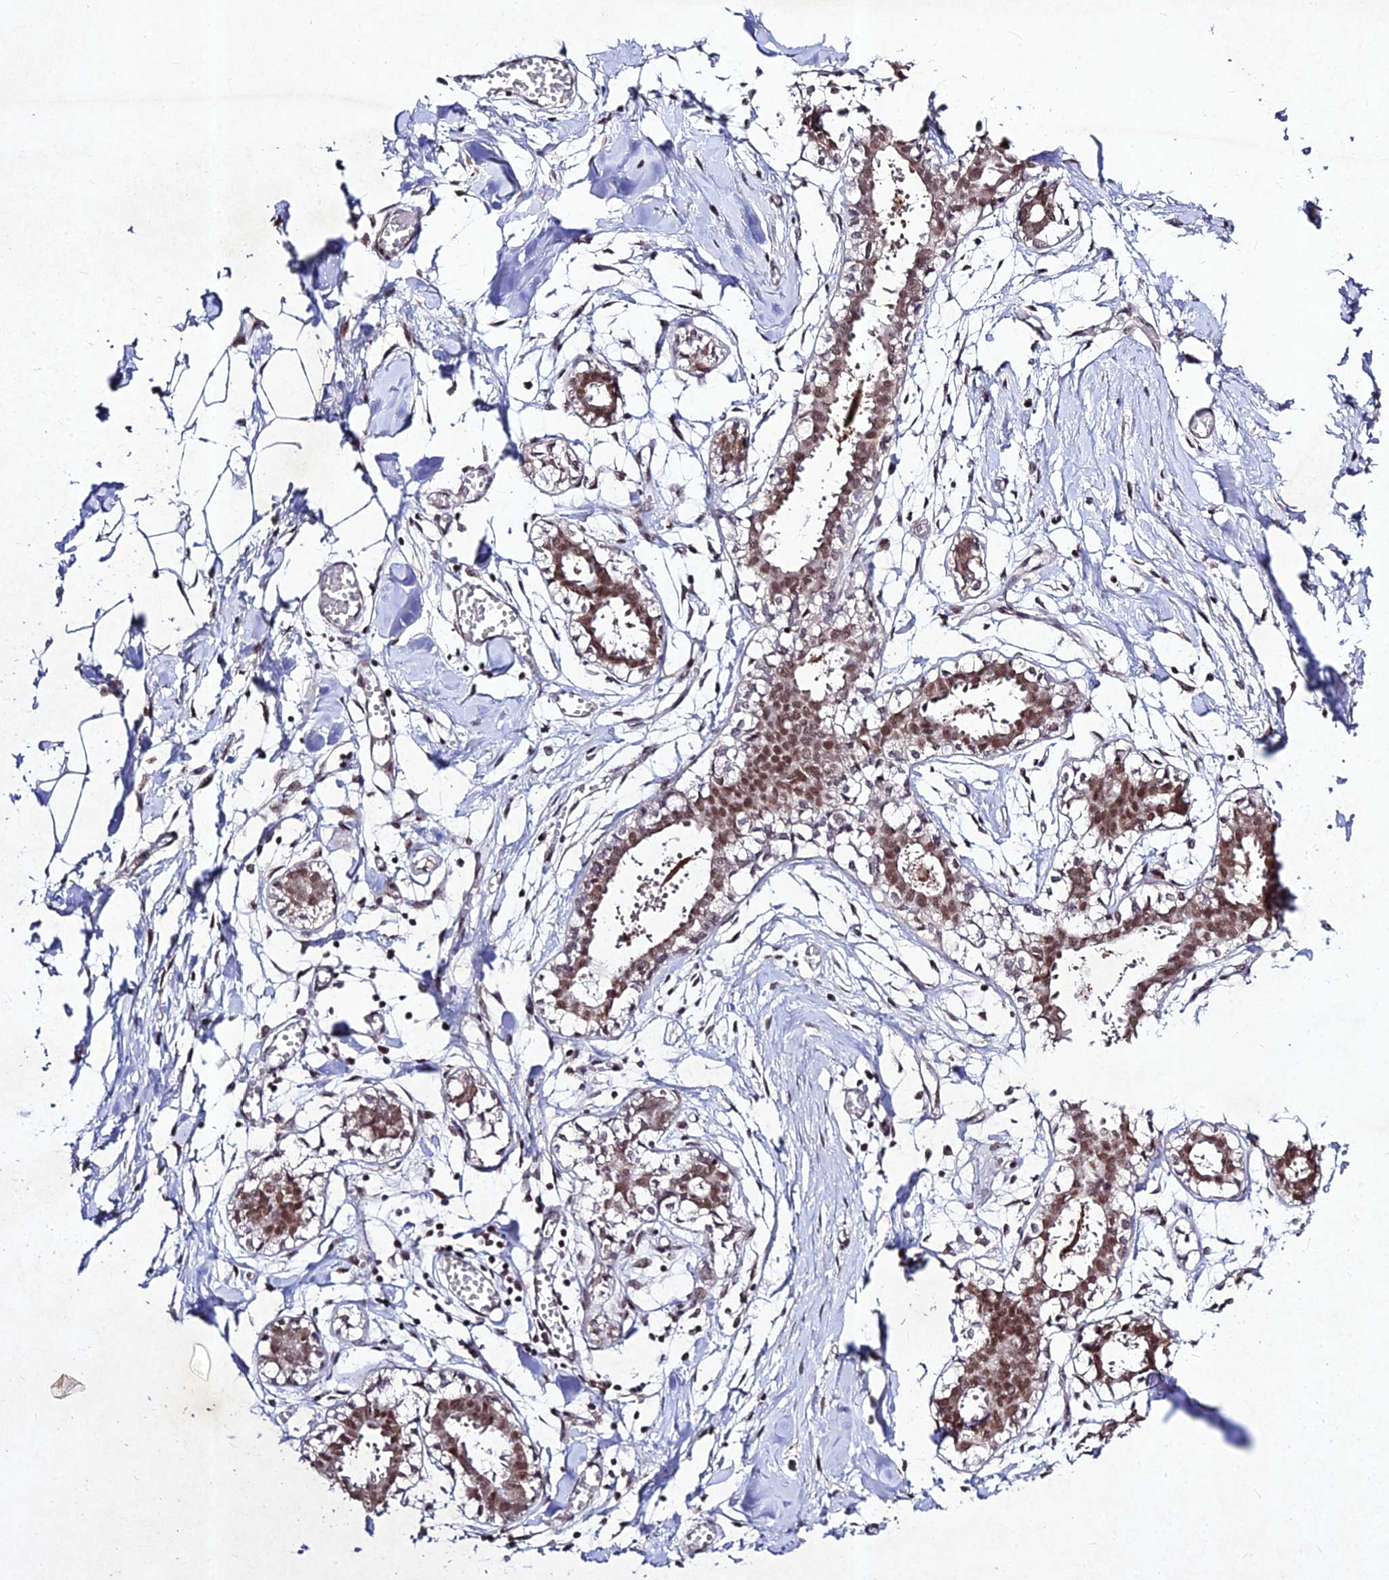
{"staining": {"intensity": "negative", "quantity": "none", "location": "none"}, "tissue": "breast", "cell_type": "Adipocytes", "image_type": "normal", "snomed": [{"axis": "morphology", "description": "Normal tissue, NOS"}, {"axis": "topography", "description": "Breast"}], "caption": "IHC image of normal breast: human breast stained with DAB exhibits no significant protein expression in adipocytes. (Stains: DAB immunohistochemistry with hematoxylin counter stain, Microscopy: brightfield microscopy at high magnification).", "gene": "RAVER1", "patient": {"sex": "female", "age": 27}}